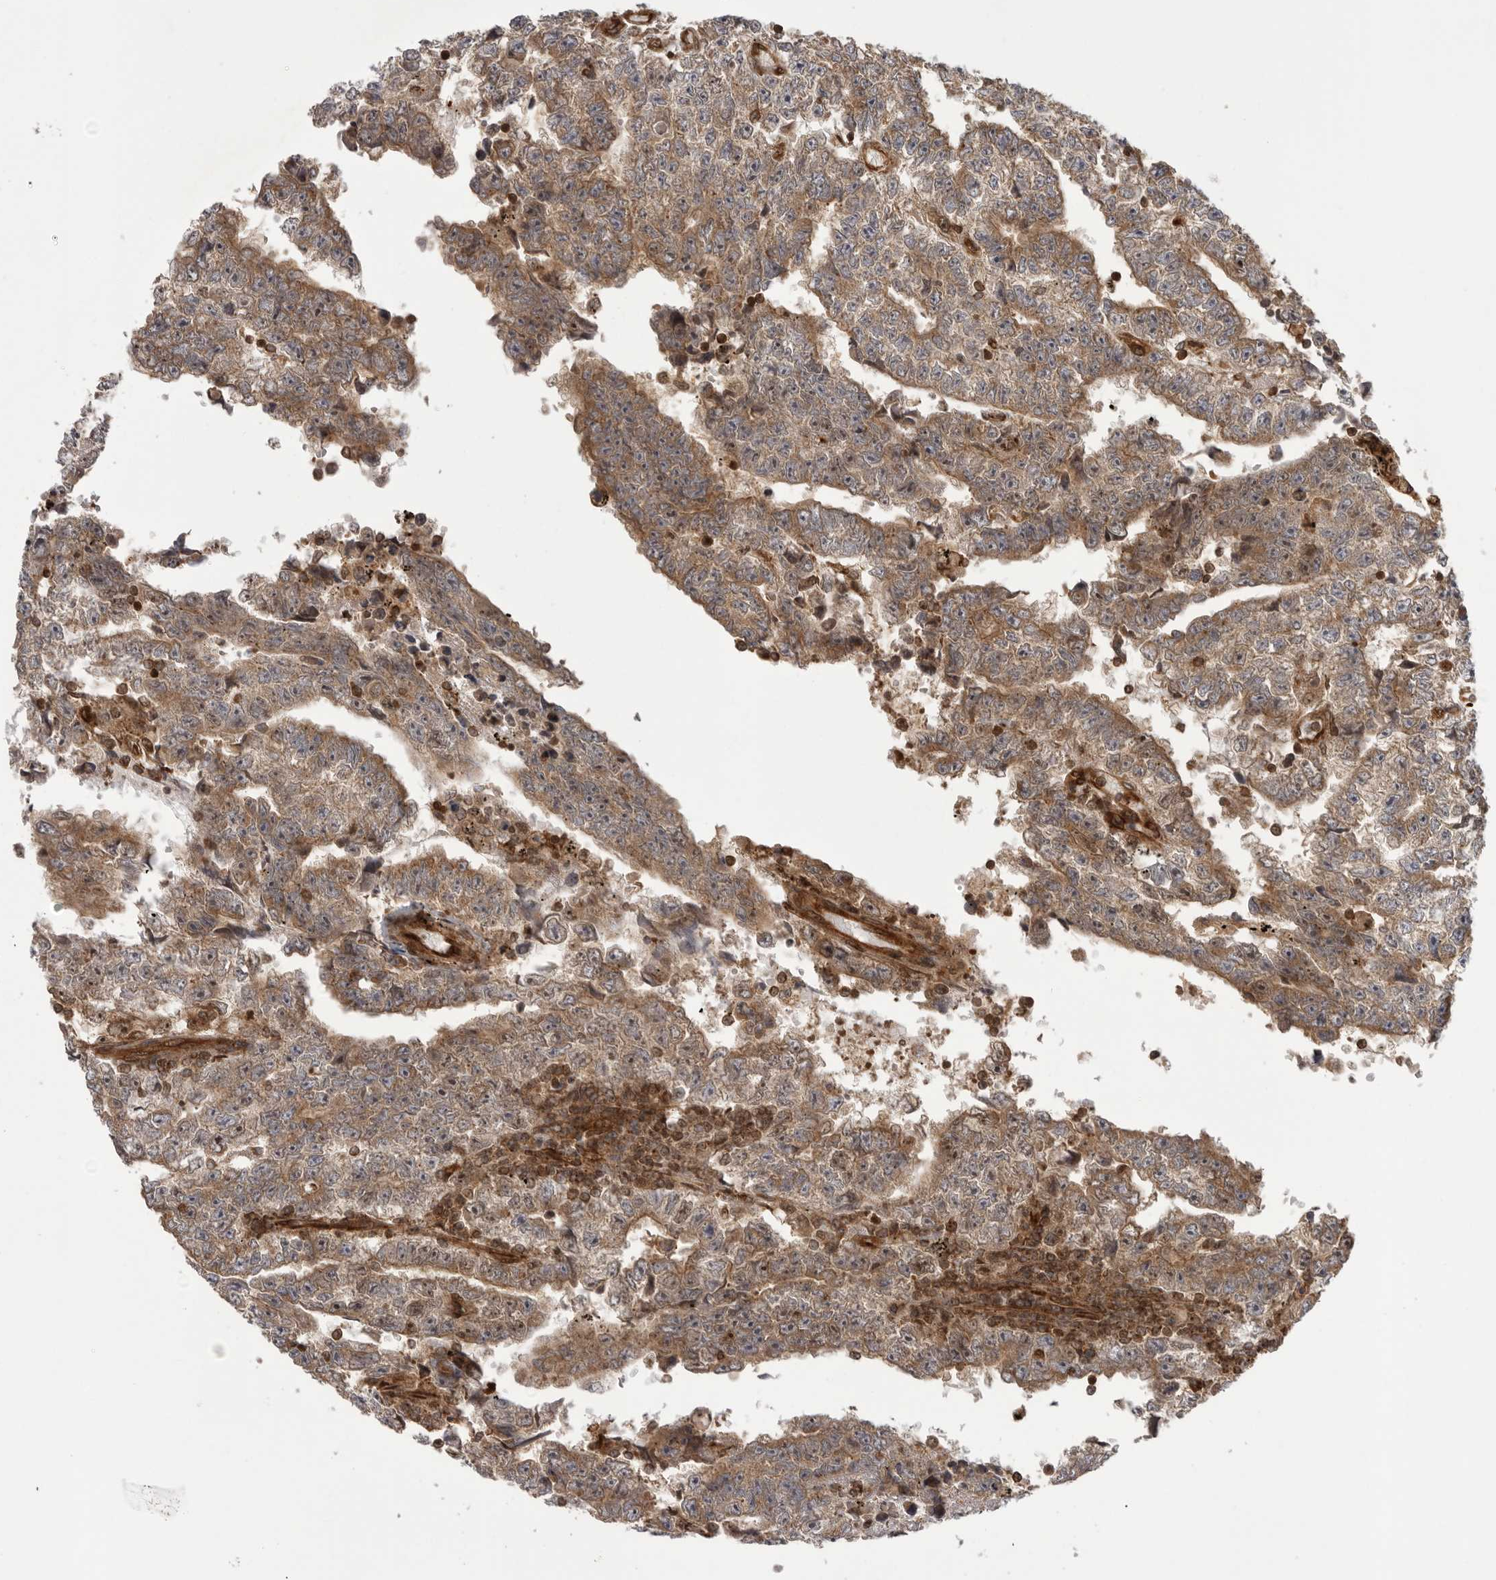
{"staining": {"intensity": "moderate", "quantity": ">75%", "location": "cytoplasmic/membranous"}, "tissue": "testis cancer", "cell_type": "Tumor cells", "image_type": "cancer", "snomed": [{"axis": "morphology", "description": "Carcinoma, Embryonal, NOS"}, {"axis": "topography", "description": "Testis"}], "caption": "Protein analysis of testis cancer (embryonal carcinoma) tissue shows moderate cytoplasmic/membranous positivity in about >75% of tumor cells. The protein of interest is shown in brown color, while the nuclei are stained blue.", "gene": "DHDDS", "patient": {"sex": "male", "age": 25}}